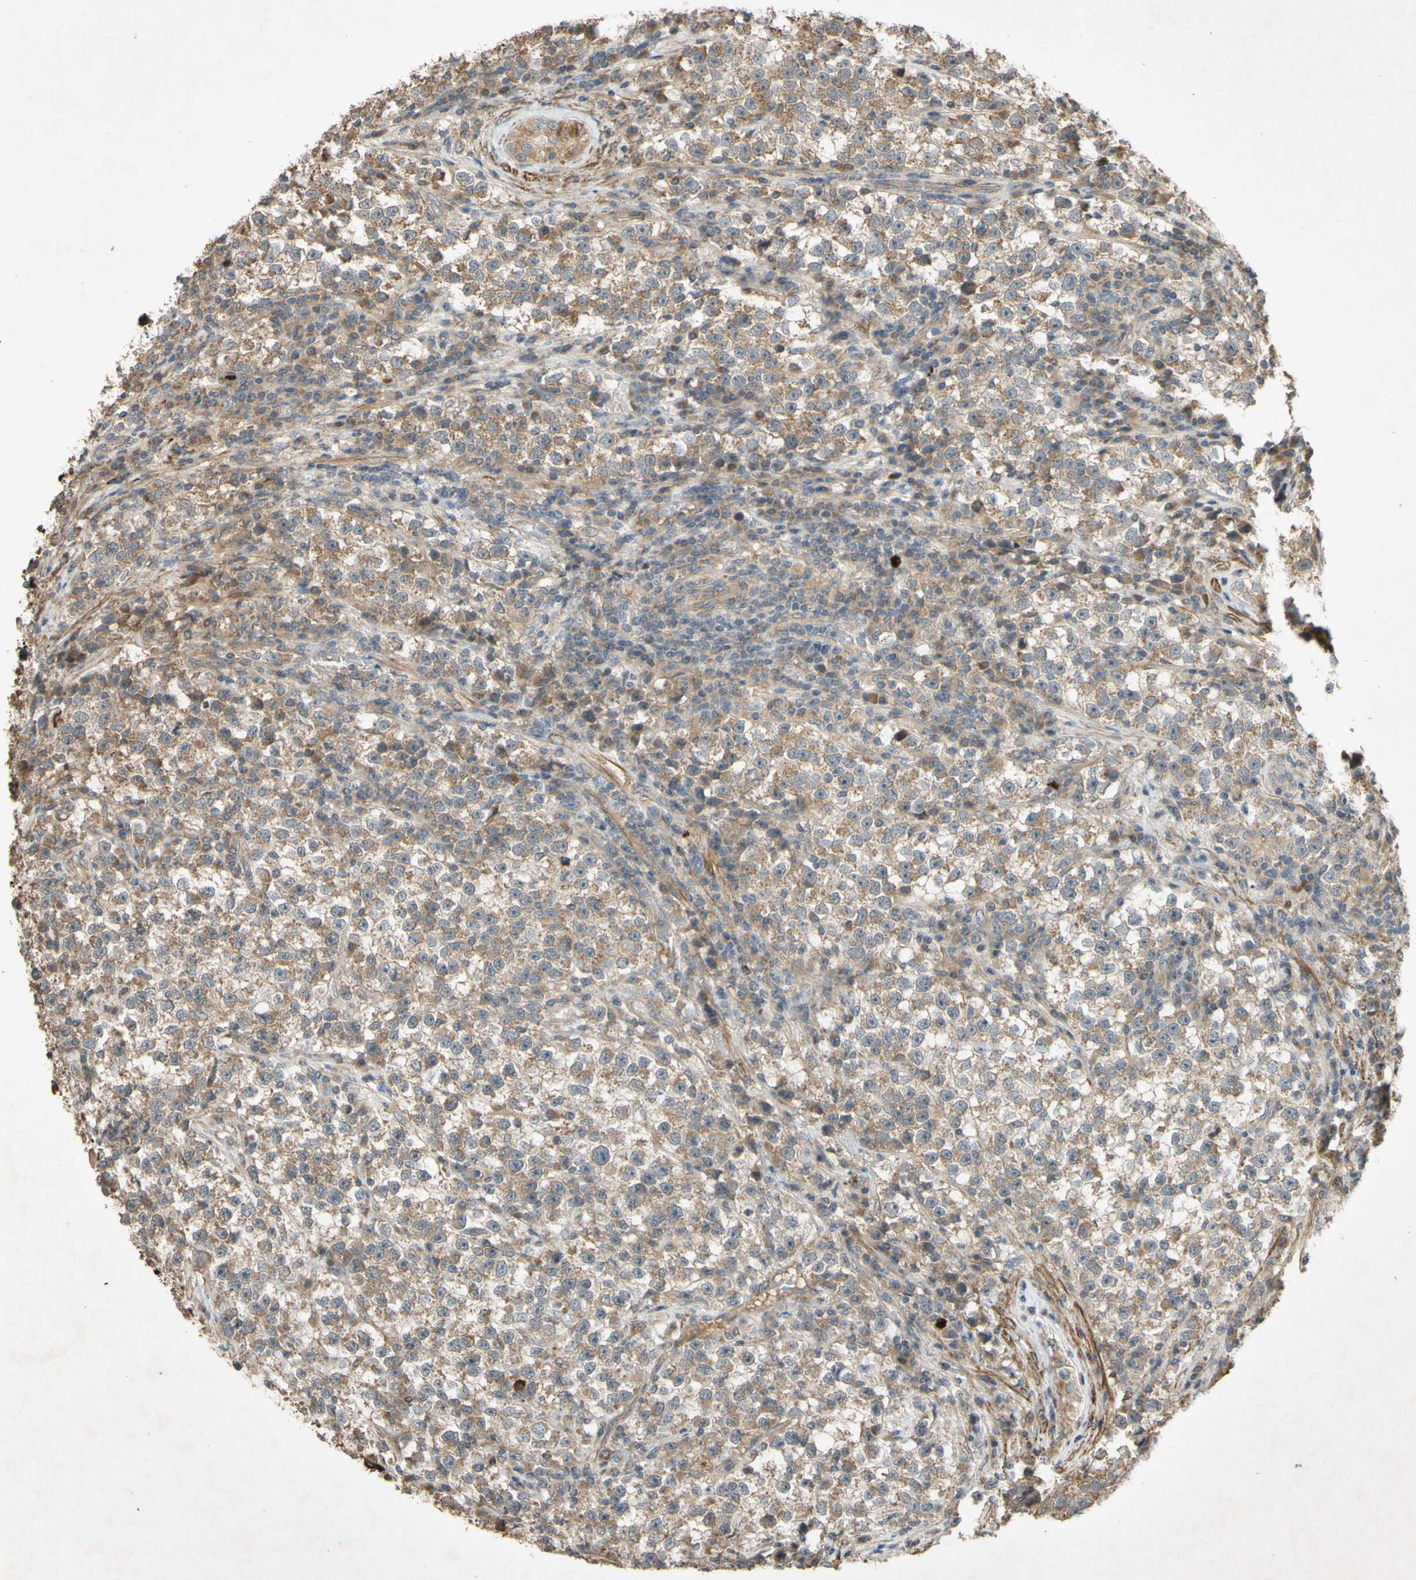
{"staining": {"intensity": "moderate", "quantity": ">75%", "location": "cytoplasmic/membranous"}, "tissue": "testis cancer", "cell_type": "Tumor cells", "image_type": "cancer", "snomed": [{"axis": "morphology", "description": "Seminoma, NOS"}, {"axis": "topography", "description": "Testis"}], "caption": "This micrograph shows testis cancer (seminoma) stained with immunohistochemistry to label a protein in brown. The cytoplasmic/membranous of tumor cells show moderate positivity for the protein. Nuclei are counter-stained blue.", "gene": "PARD6A", "patient": {"sex": "male", "age": 22}}